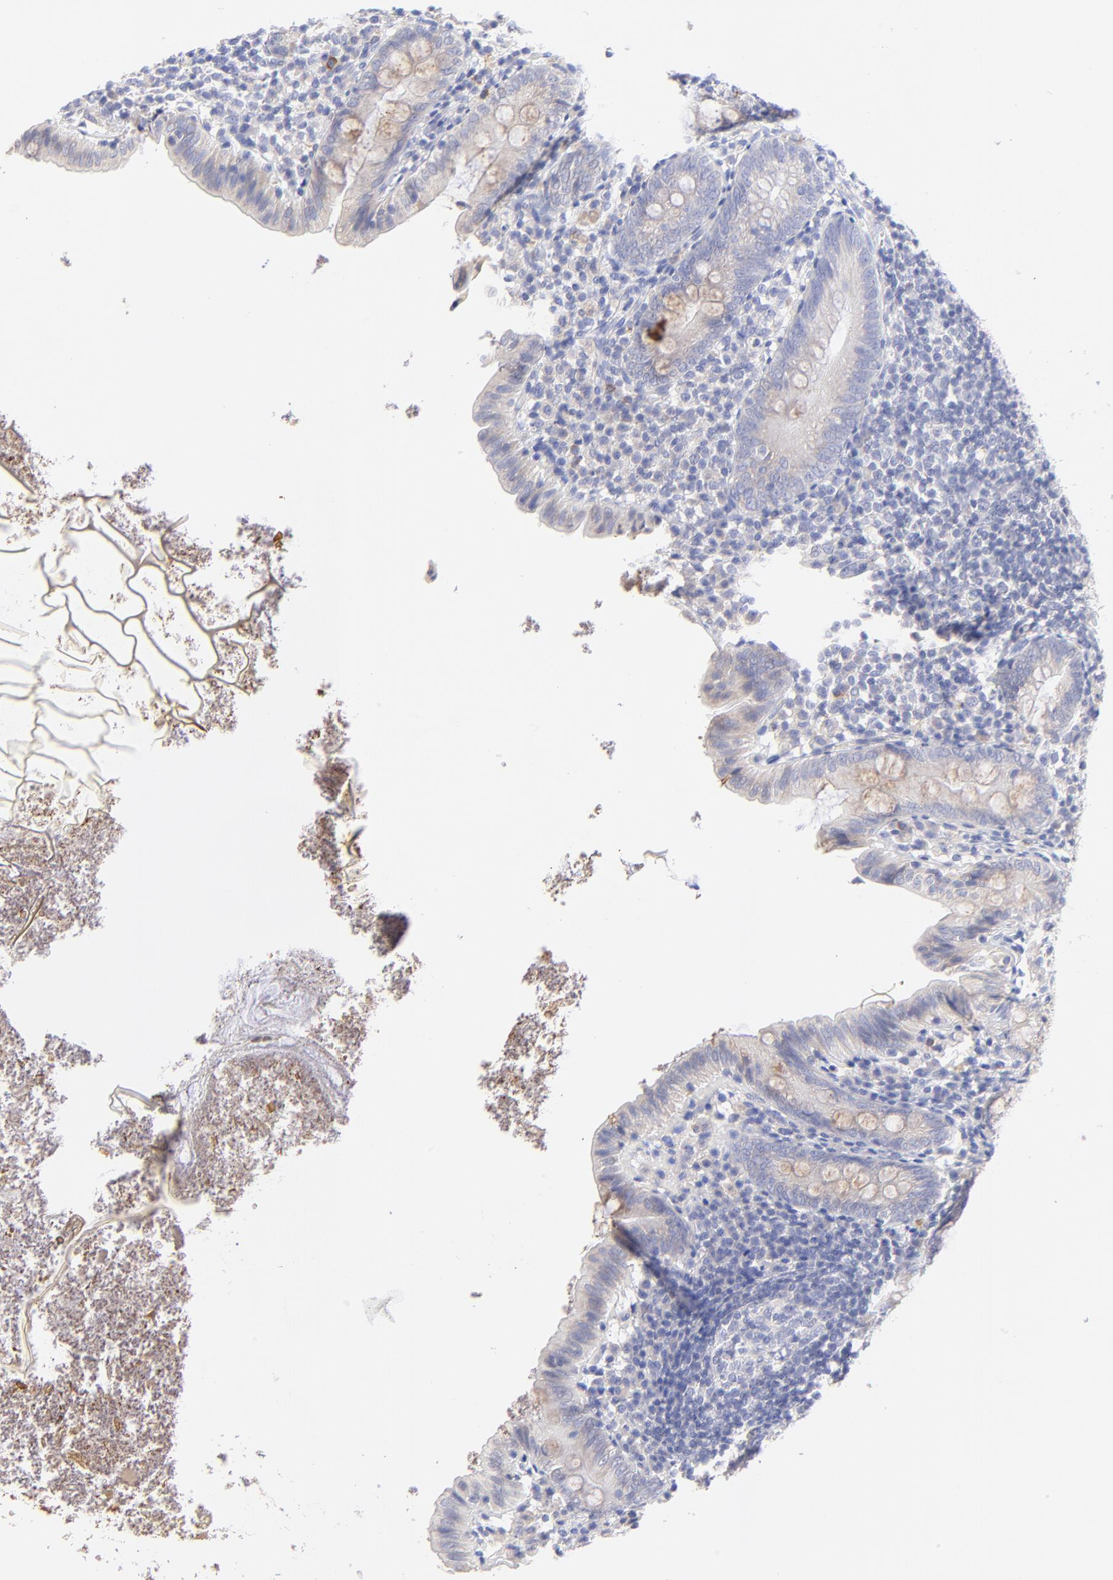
{"staining": {"intensity": "weak", "quantity": "<25%", "location": "cytoplasmic/membranous"}, "tissue": "appendix", "cell_type": "Glandular cells", "image_type": "normal", "snomed": [{"axis": "morphology", "description": "Normal tissue, NOS"}, {"axis": "topography", "description": "Appendix"}], "caption": "Immunohistochemical staining of benign appendix shows no significant staining in glandular cells. (Brightfield microscopy of DAB immunohistochemistry at high magnification).", "gene": "EBP", "patient": {"sex": "female", "age": 10}}